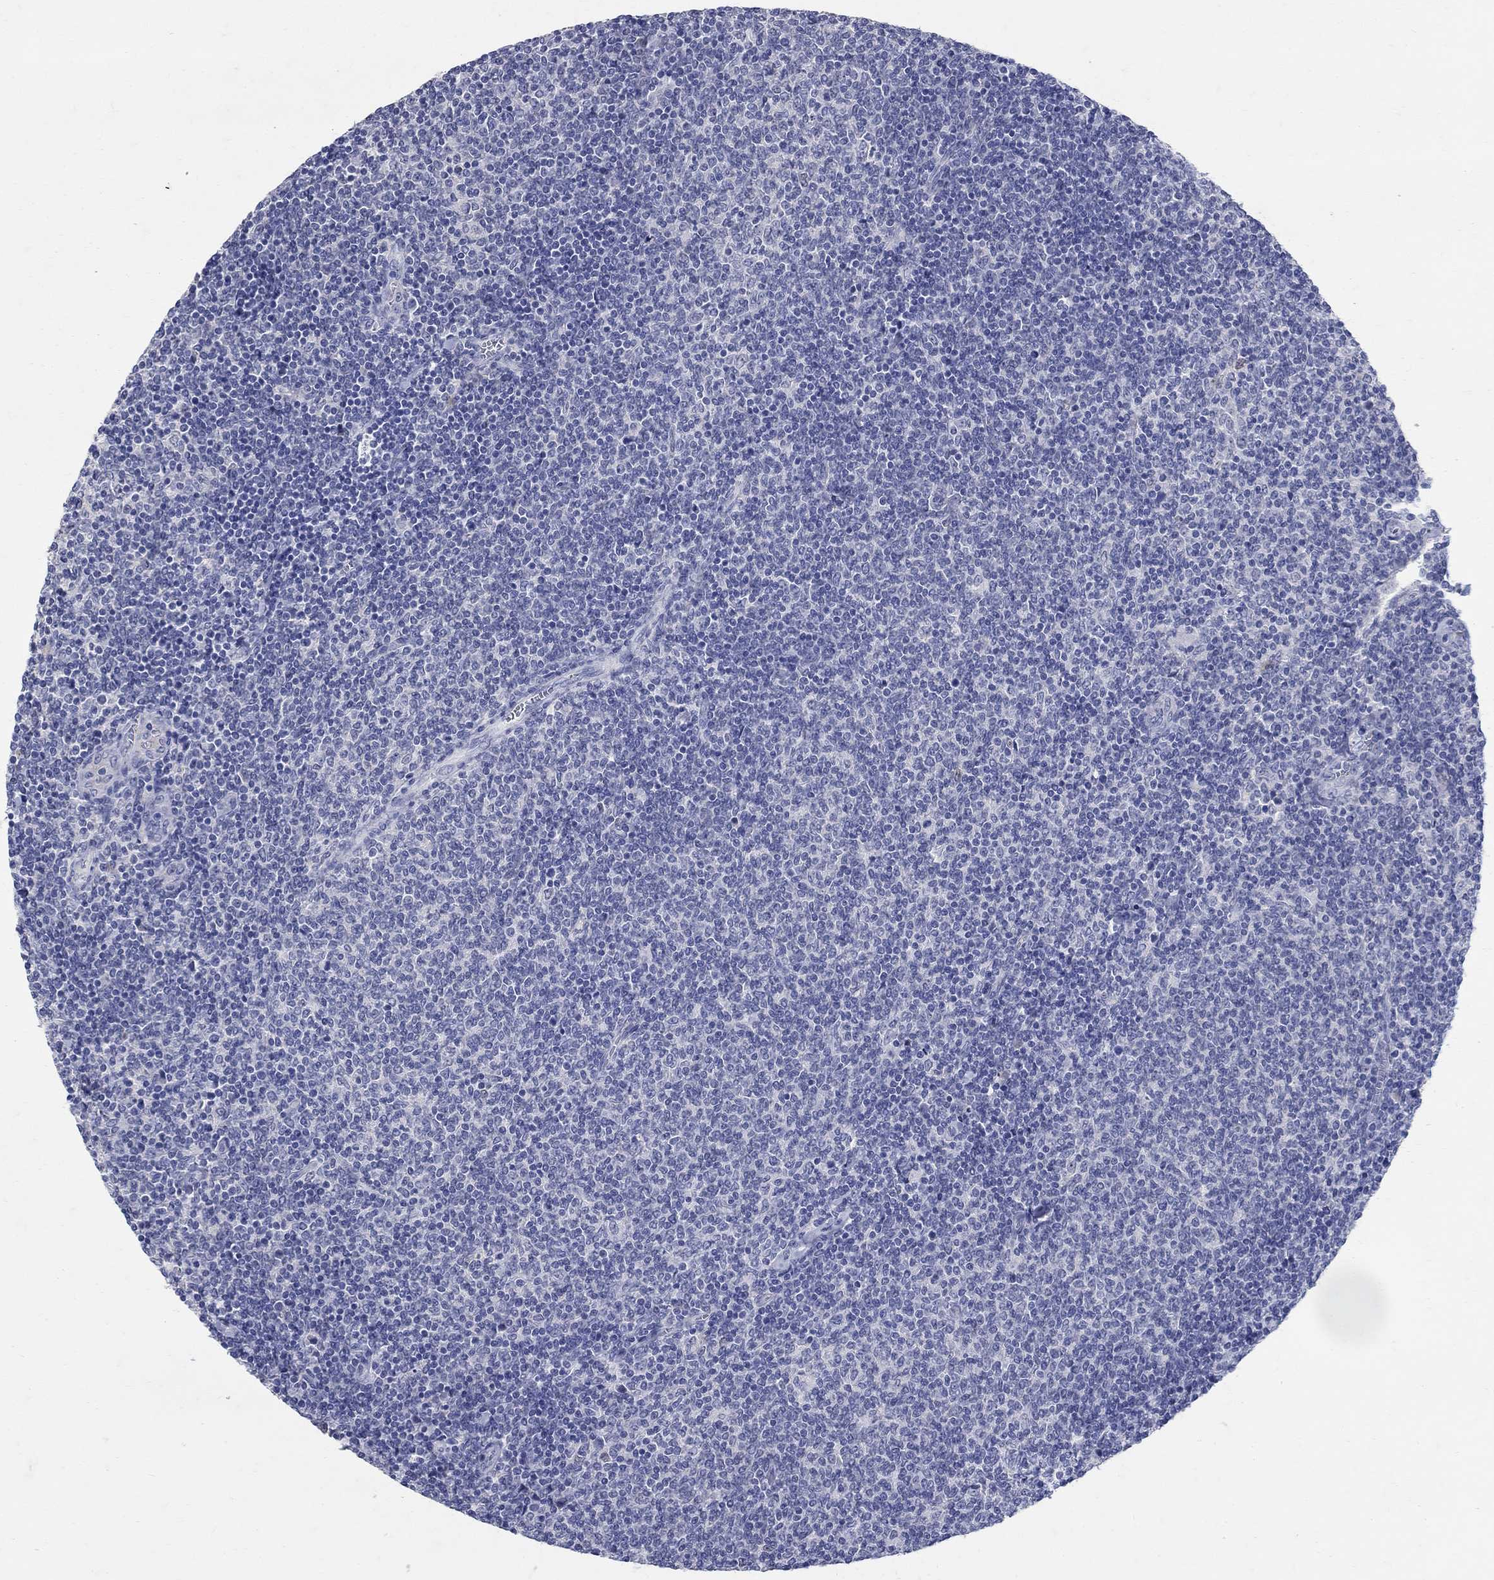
{"staining": {"intensity": "negative", "quantity": "none", "location": "none"}, "tissue": "lymphoma", "cell_type": "Tumor cells", "image_type": "cancer", "snomed": [{"axis": "morphology", "description": "Malignant lymphoma, non-Hodgkin's type, Low grade"}, {"axis": "topography", "description": "Lymph node"}], "caption": "Image shows no protein expression in tumor cells of lymphoma tissue. (DAB IHC, high magnification).", "gene": "SOX2", "patient": {"sex": "male", "age": 52}}